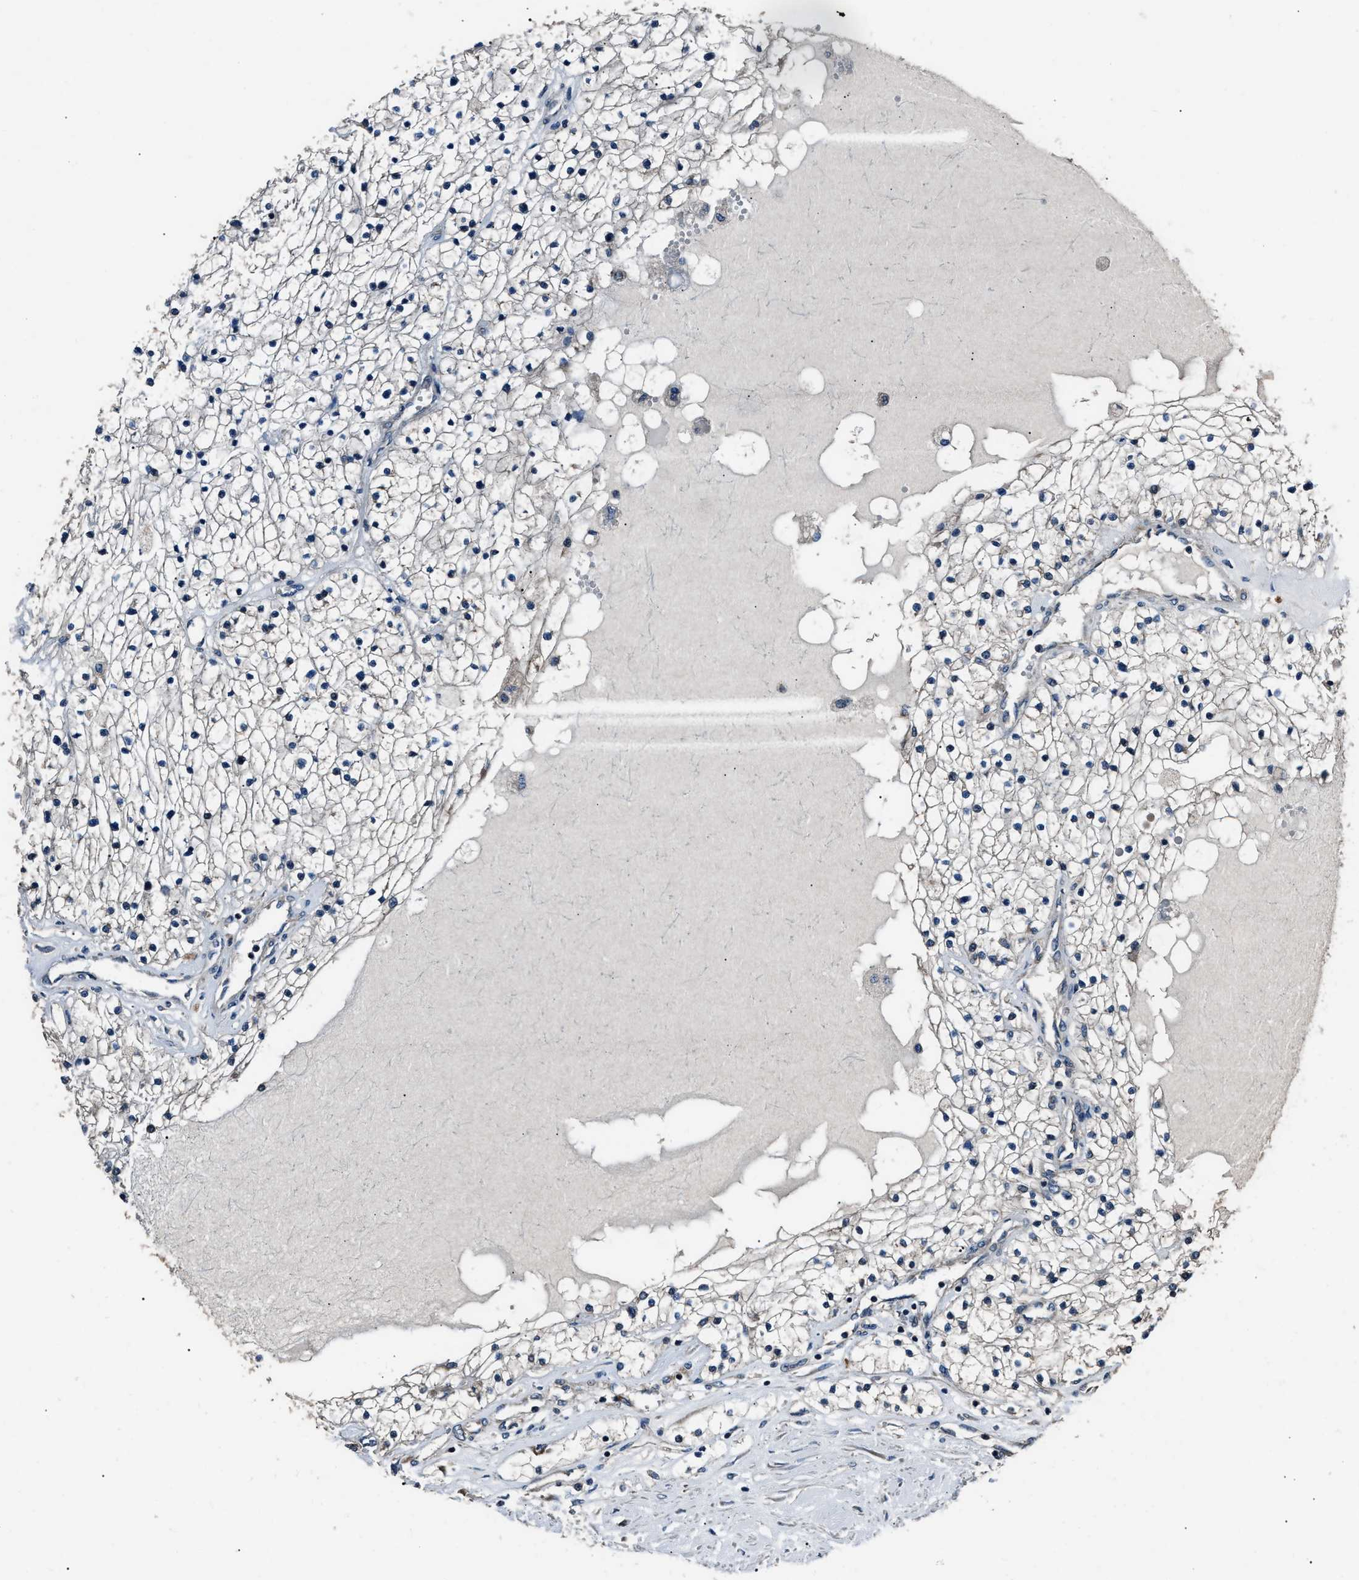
{"staining": {"intensity": "negative", "quantity": "none", "location": "none"}, "tissue": "renal cancer", "cell_type": "Tumor cells", "image_type": "cancer", "snomed": [{"axis": "morphology", "description": "Adenocarcinoma, NOS"}, {"axis": "topography", "description": "Kidney"}], "caption": "Immunohistochemical staining of human renal cancer exhibits no significant positivity in tumor cells.", "gene": "IMPDH2", "patient": {"sex": "male", "age": 68}}